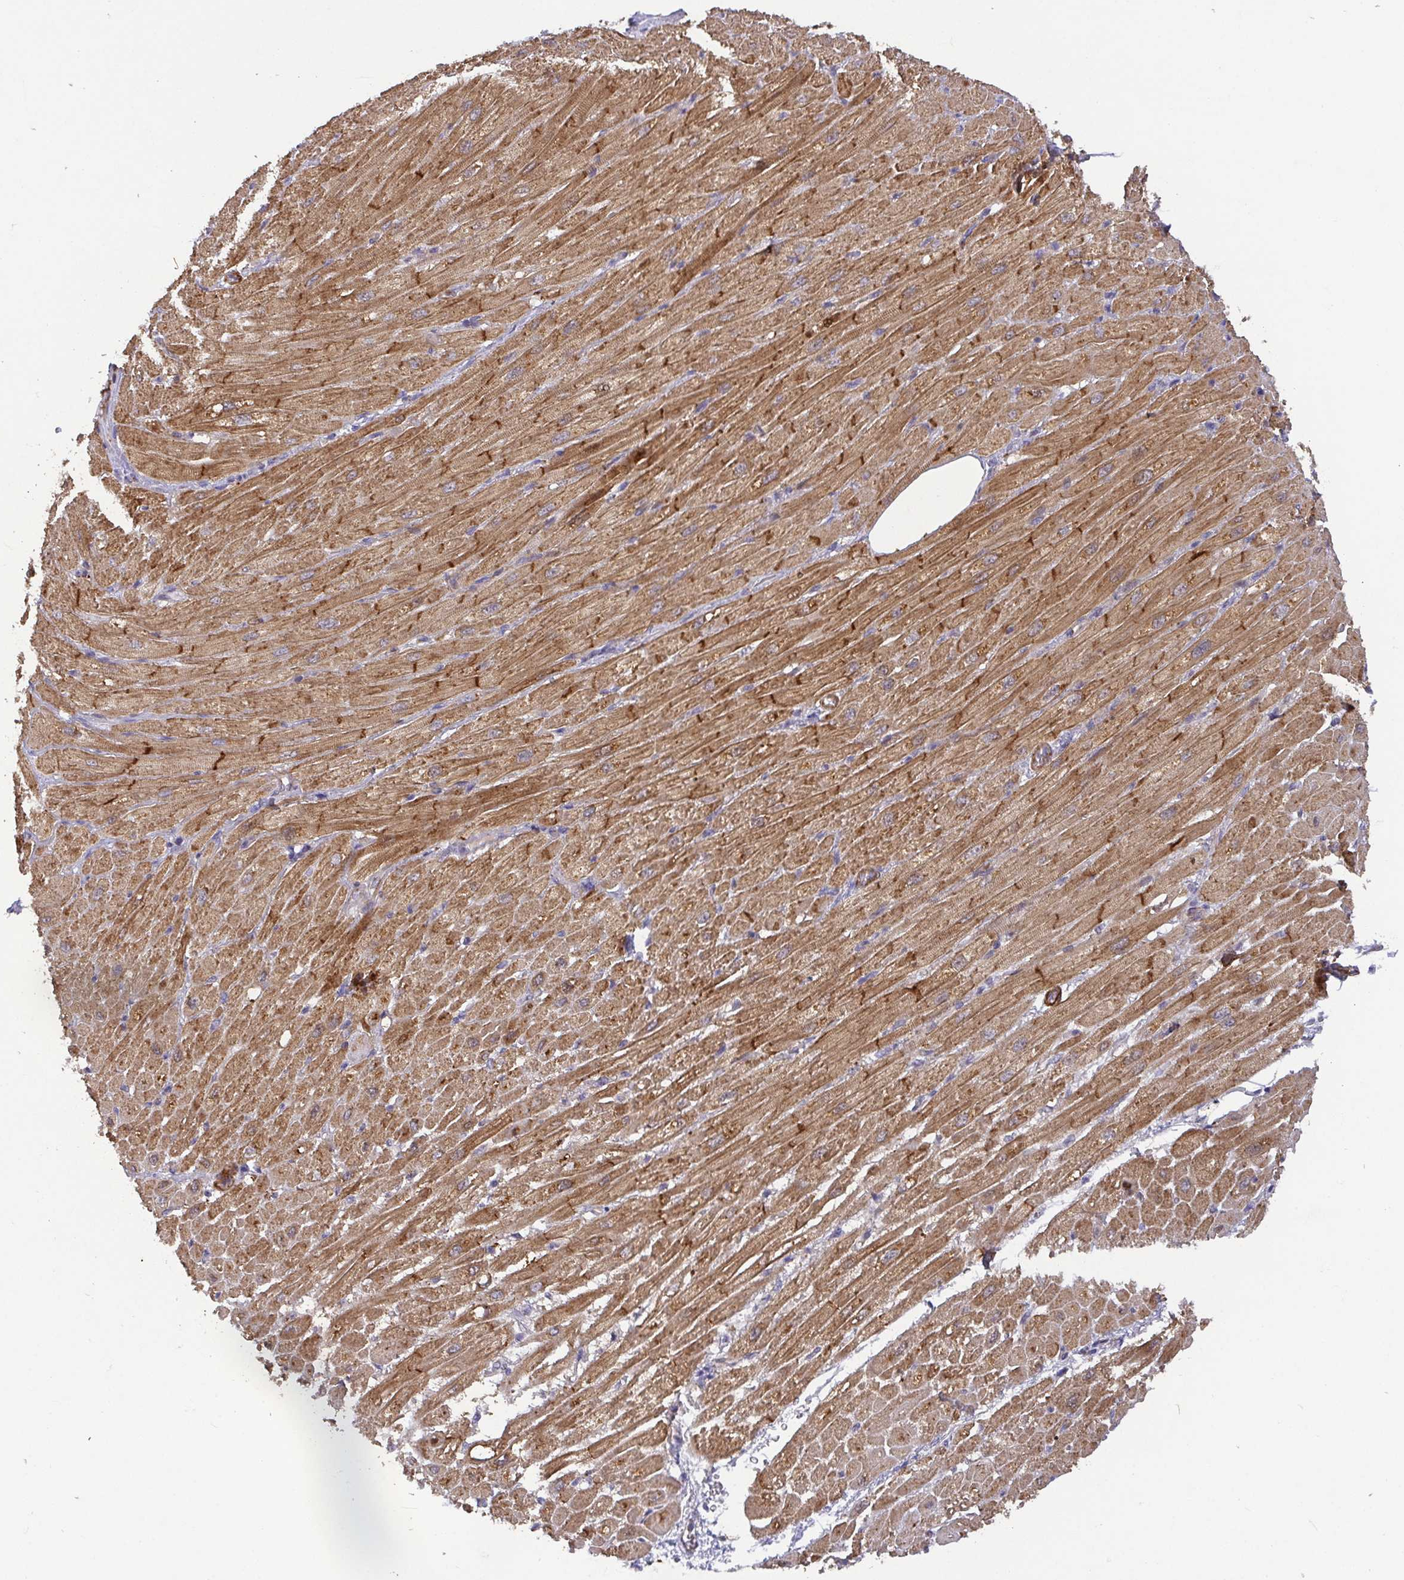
{"staining": {"intensity": "strong", "quantity": ">75%", "location": "cytoplasmic/membranous"}, "tissue": "heart muscle", "cell_type": "Cardiomyocytes", "image_type": "normal", "snomed": [{"axis": "morphology", "description": "Normal tissue, NOS"}, {"axis": "topography", "description": "Heart"}], "caption": "Cardiomyocytes display strong cytoplasmic/membranous positivity in about >75% of cells in normal heart muscle.", "gene": "TM9SF4", "patient": {"sex": "male", "age": 62}}